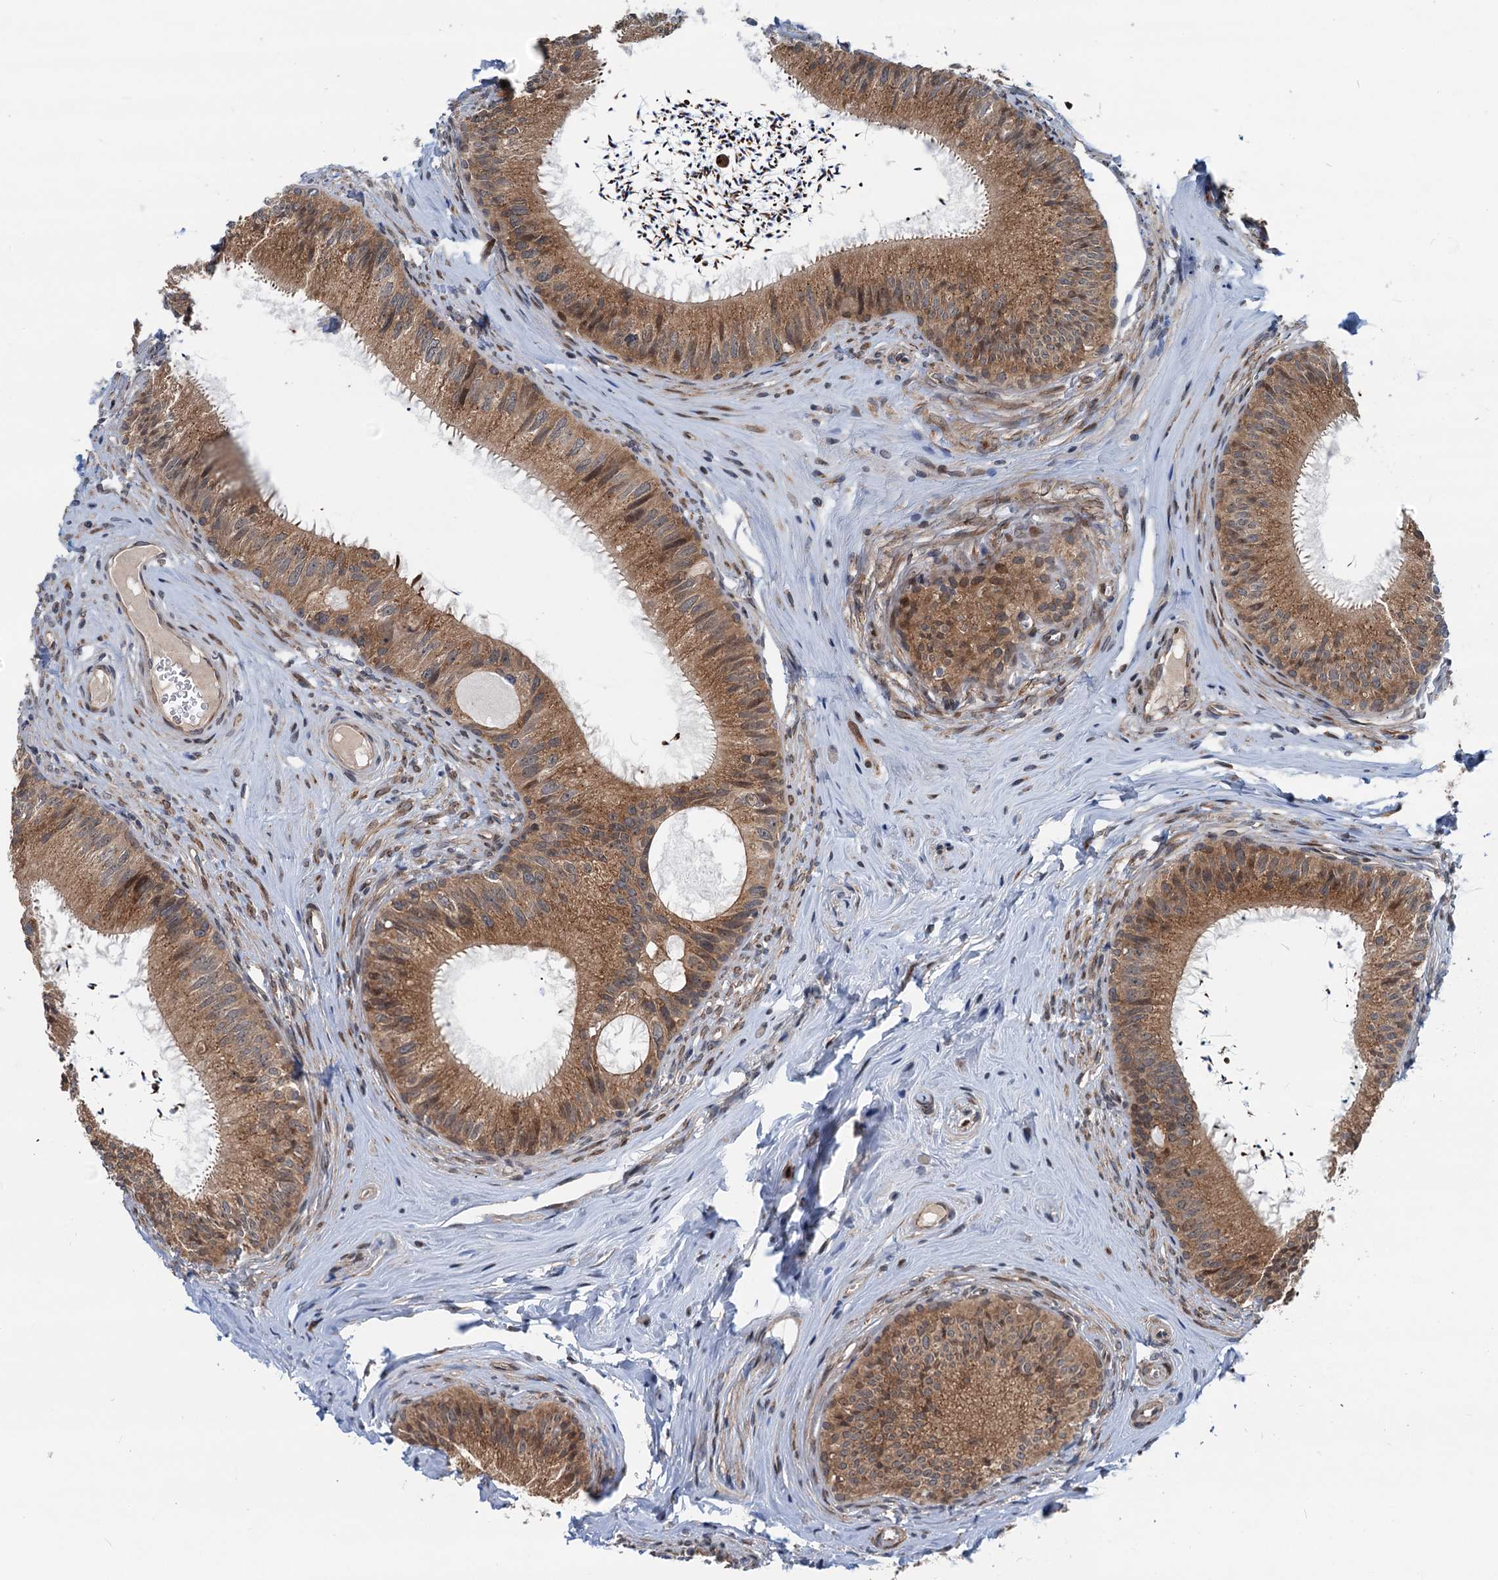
{"staining": {"intensity": "moderate", "quantity": ">75%", "location": "cytoplasmic/membranous"}, "tissue": "epididymis", "cell_type": "Glandular cells", "image_type": "normal", "snomed": [{"axis": "morphology", "description": "Normal tissue, NOS"}, {"axis": "topography", "description": "Epididymis"}], "caption": "Immunohistochemistry staining of unremarkable epididymis, which reveals medium levels of moderate cytoplasmic/membranous positivity in about >75% of glandular cells indicating moderate cytoplasmic/membranous protein positivity. The staining was performed using DAB (3,3'-diaminobenzidine) (brown) for protein detection and nuclei were counterstained in hematoxylin (blue).", "gene": "DYNC2I2", "patient": {"sex": "male", "age": 46}}